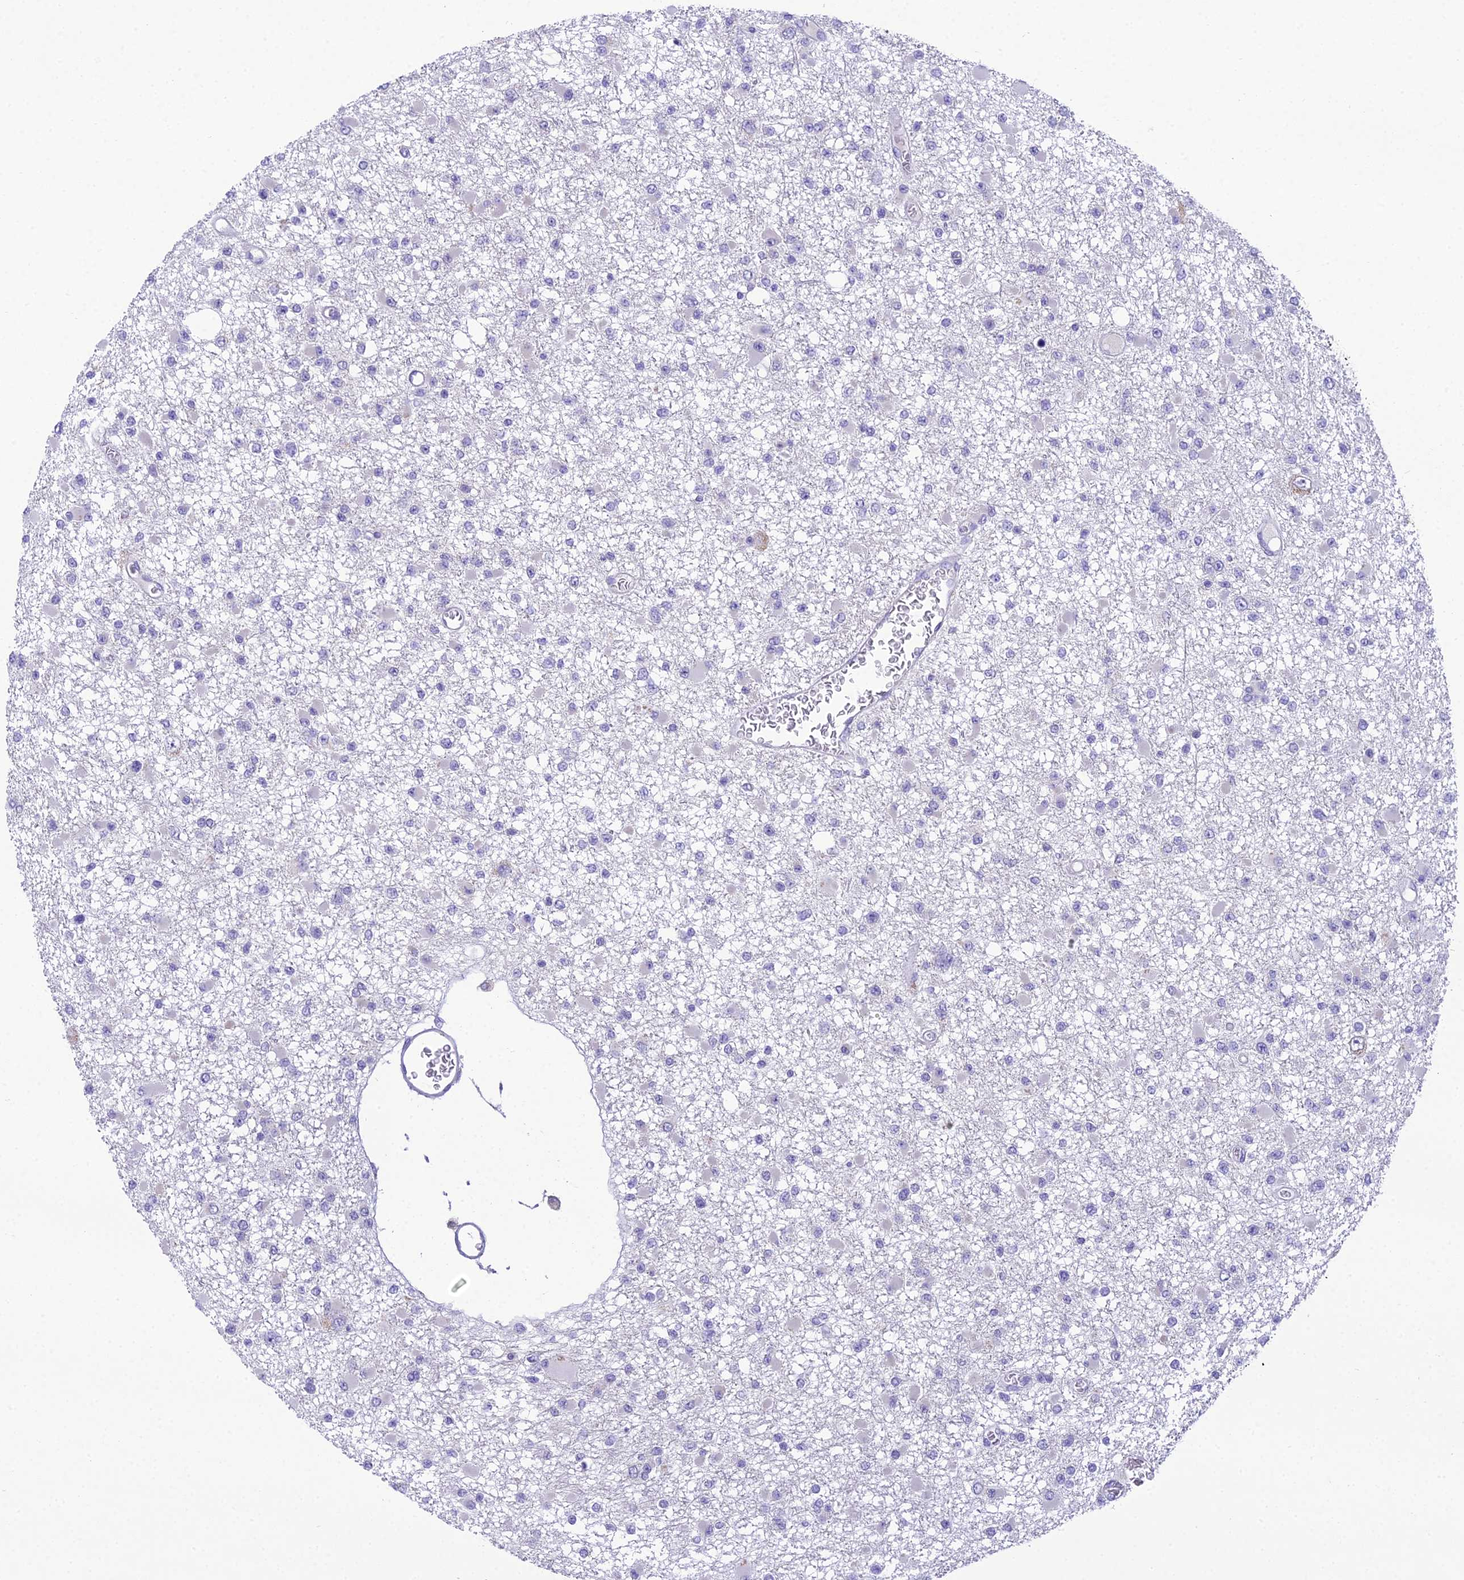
{"staining": {"intensity": "negative", "quantity": "none", "location": "none"}, "tissue": "glioma", "cell_type": "Tumor cells", "image_type": "cancer", "snomed": [{"axis": "morphology", "description": "Glioma, malignant, Low grade"}, {"axis": "topography", "description": "Brain"}], "caption": "An image of human glioma is negative for staining in tumor cells.", "gene": "MIIP", "patient": {"sex": "female", "age": 22}}